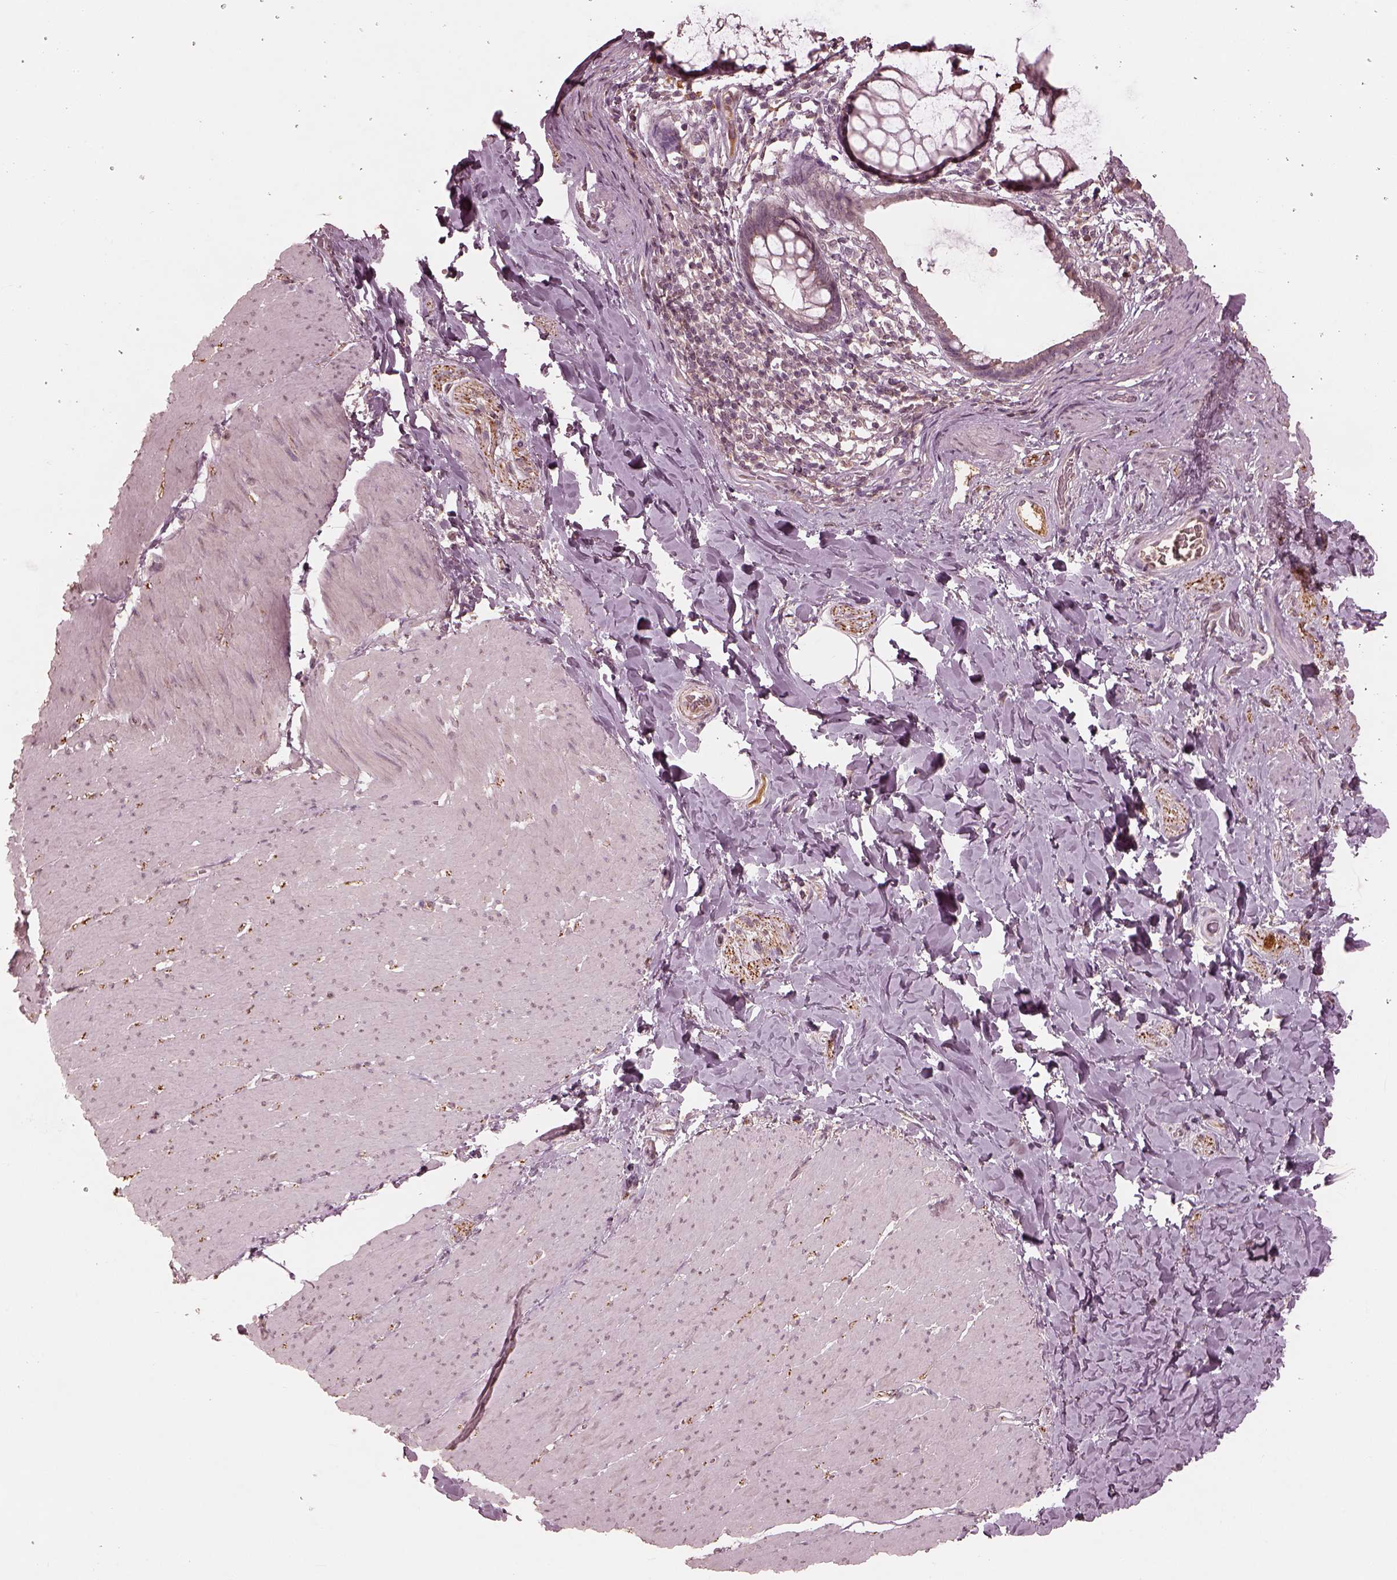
{"staining": {"intensity": "negative", "quantity": "none", "location": "none"}, "tissue": "smooth muscle", "cell_type": "Smooth muscle cells", "image_type": "normal", "snomed": [{"axis": "morphology", "description": "Normal tissue, NOS"}, {"axis": "topography", "description": "Smooth muscle"}, {"axis": "topography", "description": "Rectum"}], "caption": "Immunohistochemistry (IHC) image of benign smooth muscle: human smooth muscle stained with DAB demonstrates no significant protein staining in smooth muscle cells.", "gene": "CALR3", "patient": {"sex": "male", "age": 53}}